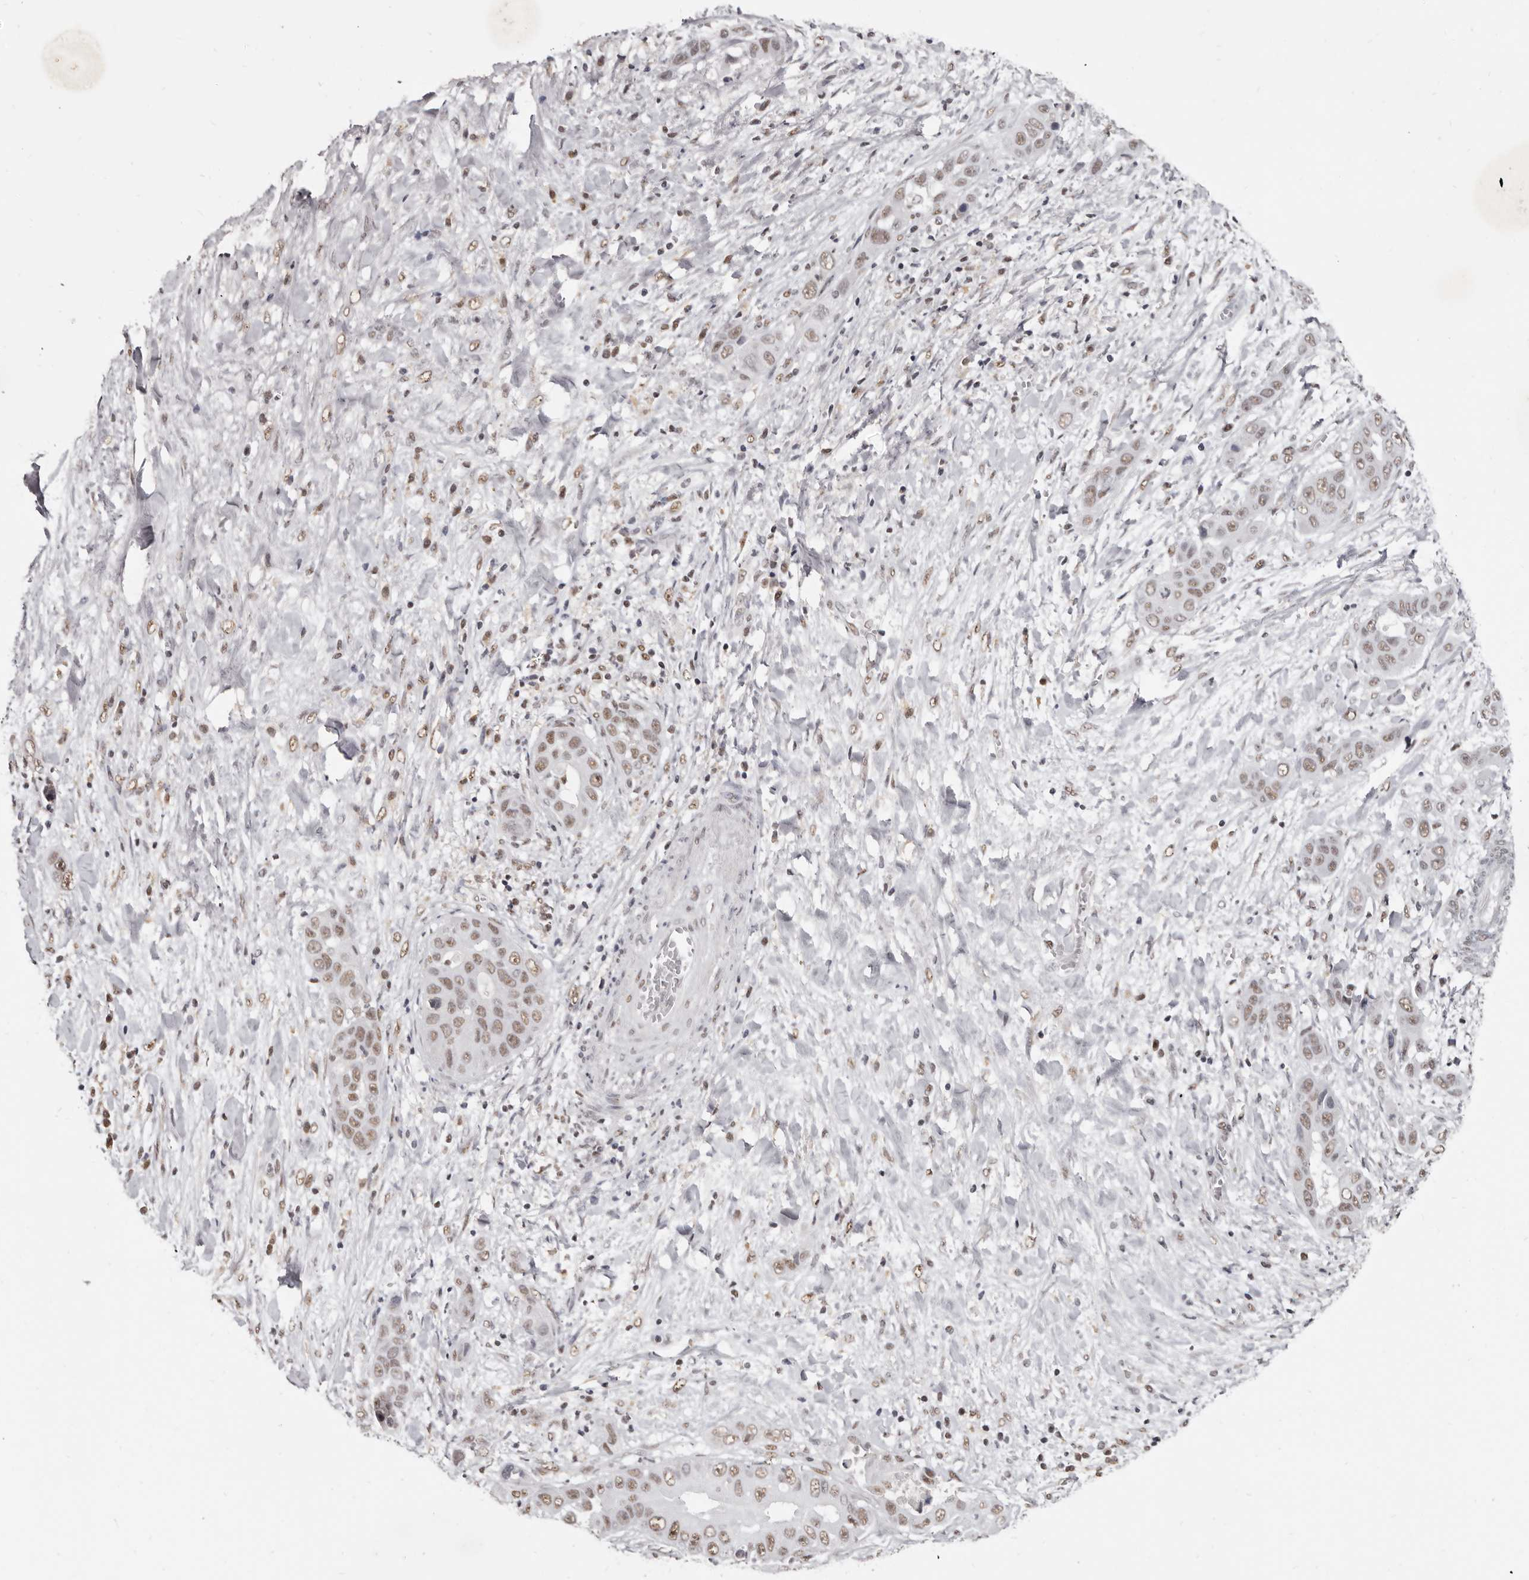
{"staining": {"intensity": "moderate", "quantity": ">75%", "location": "nuclear"}, "tissue": "liver cancer", "cell_type": "Tumor cells", "image_type": "cancer", "snomed": [{"axis": "morphology", "description": "Cholangiocarcinoma"}, {"axis": "topography", "description": "Liver"}], "caption": "This micrograph shows immunohistochemistry staining of liver cancer, with medium moderate nuclear positivity in approximately >75% of tumor cells.", "gene": "SCAF4", "patient": {"sex": "female", "age": 52}}